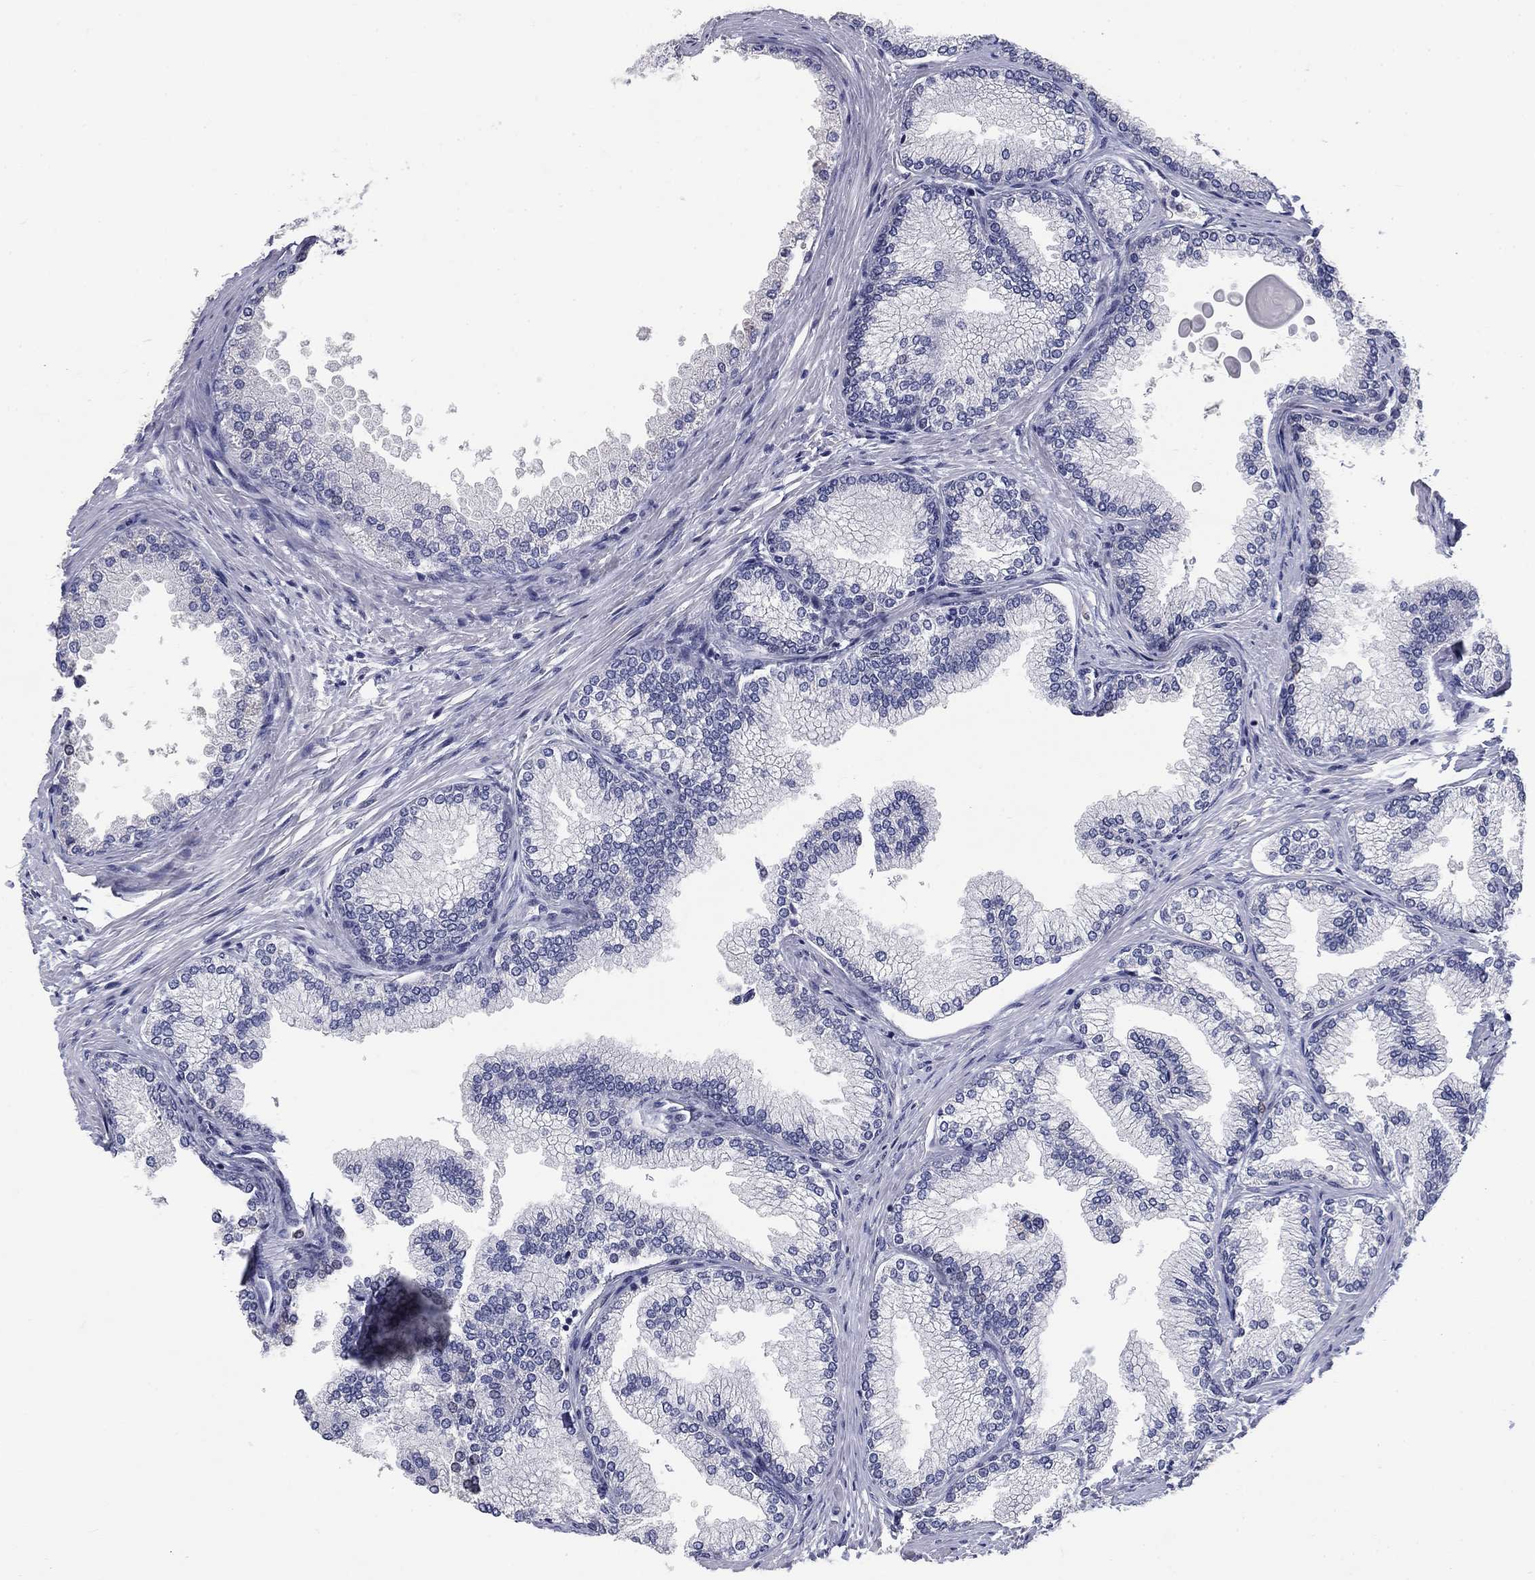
{"staining": {"intensity": "negative", "quantity": "none", "location": "none"}, "tissue": "prostate", "cell_type": "Glandular cells", "image_type": "normal", "snomed": [{"axis": "morphology", "description": "Normal tissue, NOS"}, {"axis": "topography", "description": "Prostate"}], "caption": "DAB (3,3'-diaminobenzidine) immunohistochemical staining of normal human prostate reveals no significant expression in glandular cells.", "gene": "ELAVL4", "patient": {"sex": "male", "age": 72}}